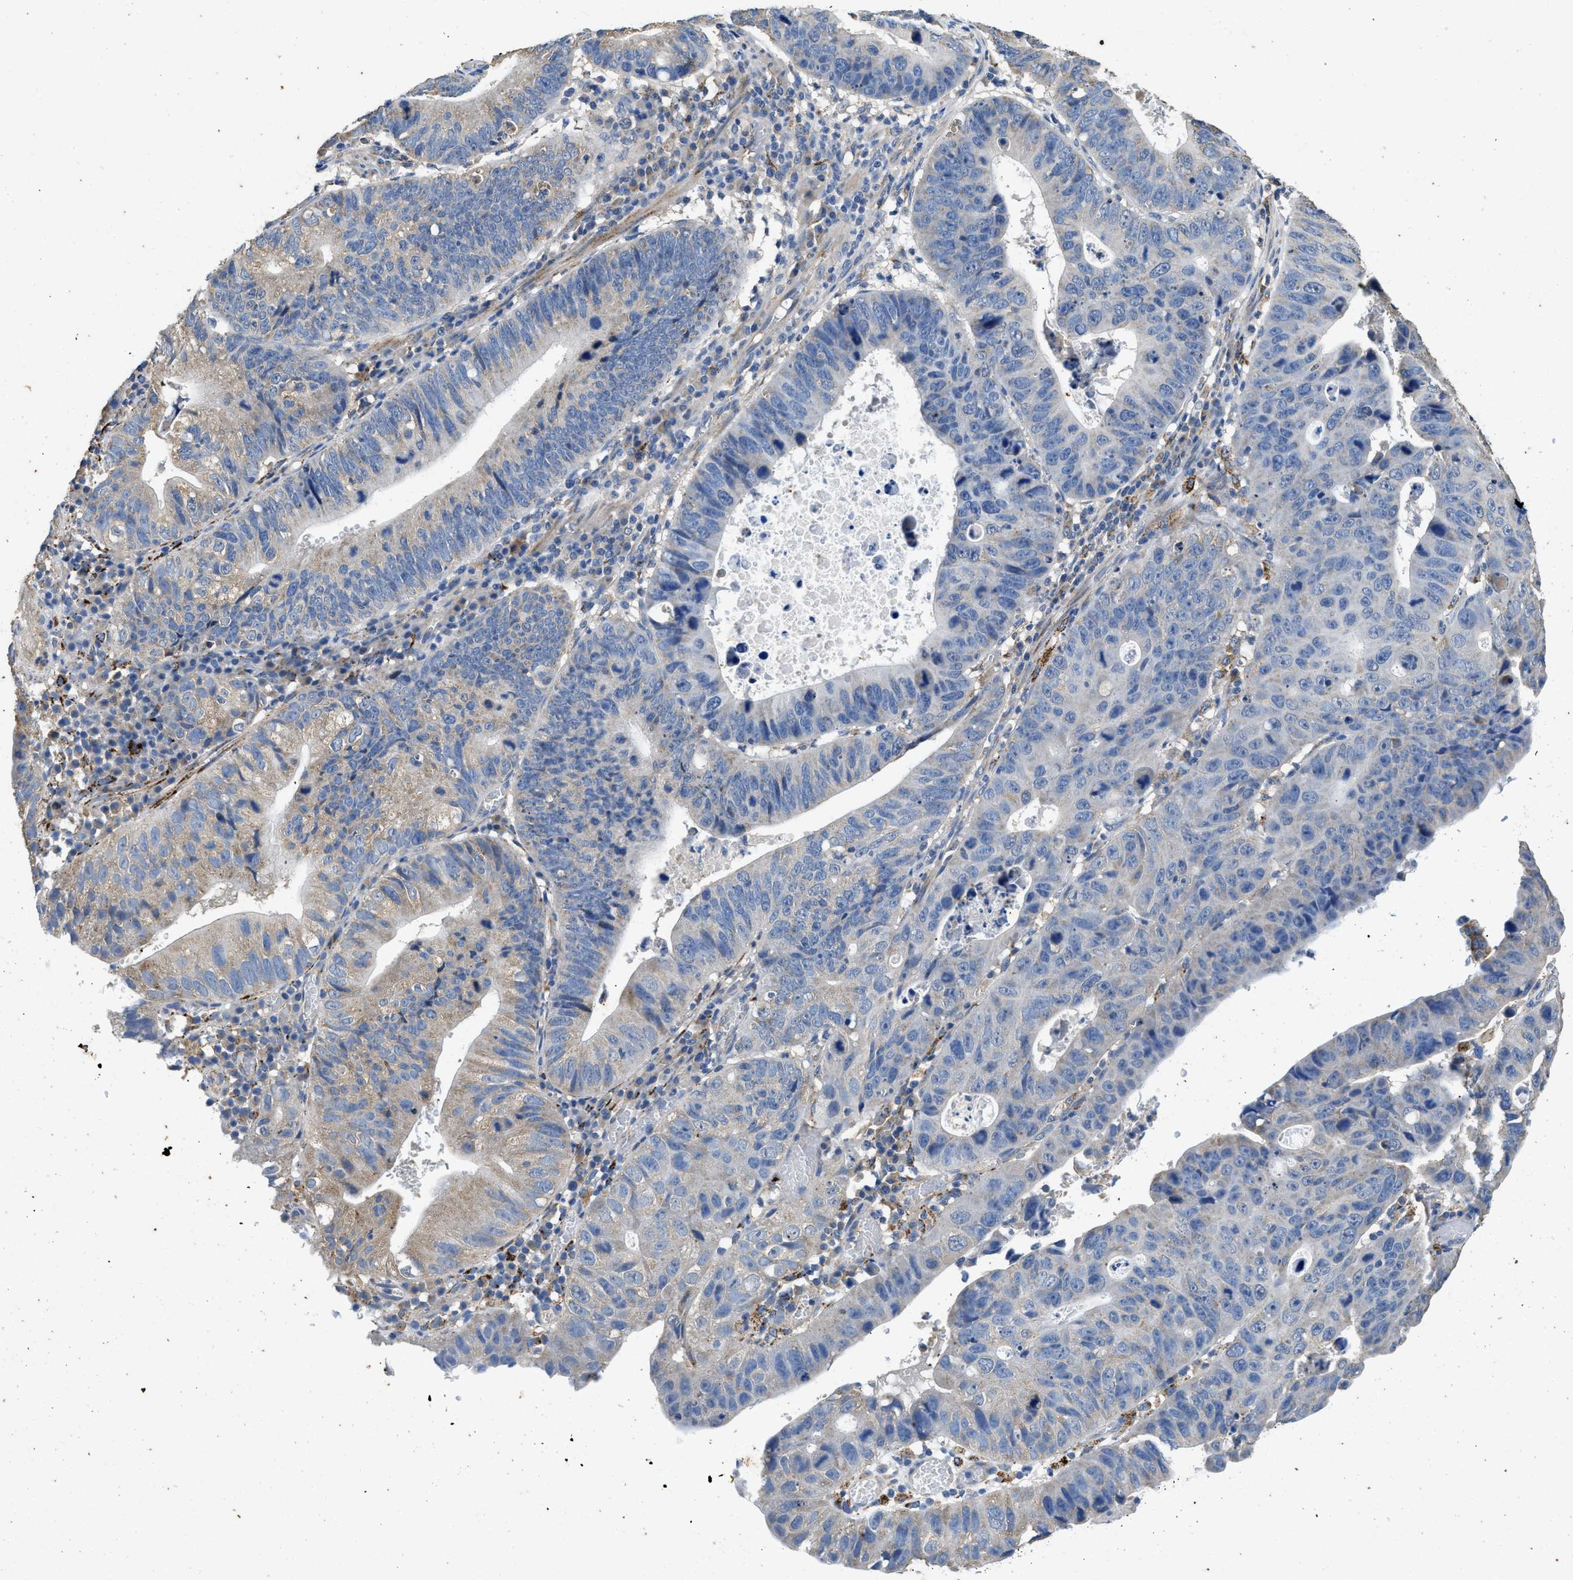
{"staining": {"intensity": "weak", "quantity": "<25%", "location": "cytoplasmic/membranous"}, "tissue": "stomach cancer", "cell_type": "Tumor cells", "image_type": "cancer", "snomed": [{"axis": "morphology", "description": "Adenocarcinoma, NOS"}, {"axis": "topography", "description": "Stomach"}], "caption": "A histopathology image of adenocarcinoma (stomach) stained for a protein displays no brown staining in tumor cells.", "gene": "CDK15", "patient": {"sex": "male", "age": 59}}